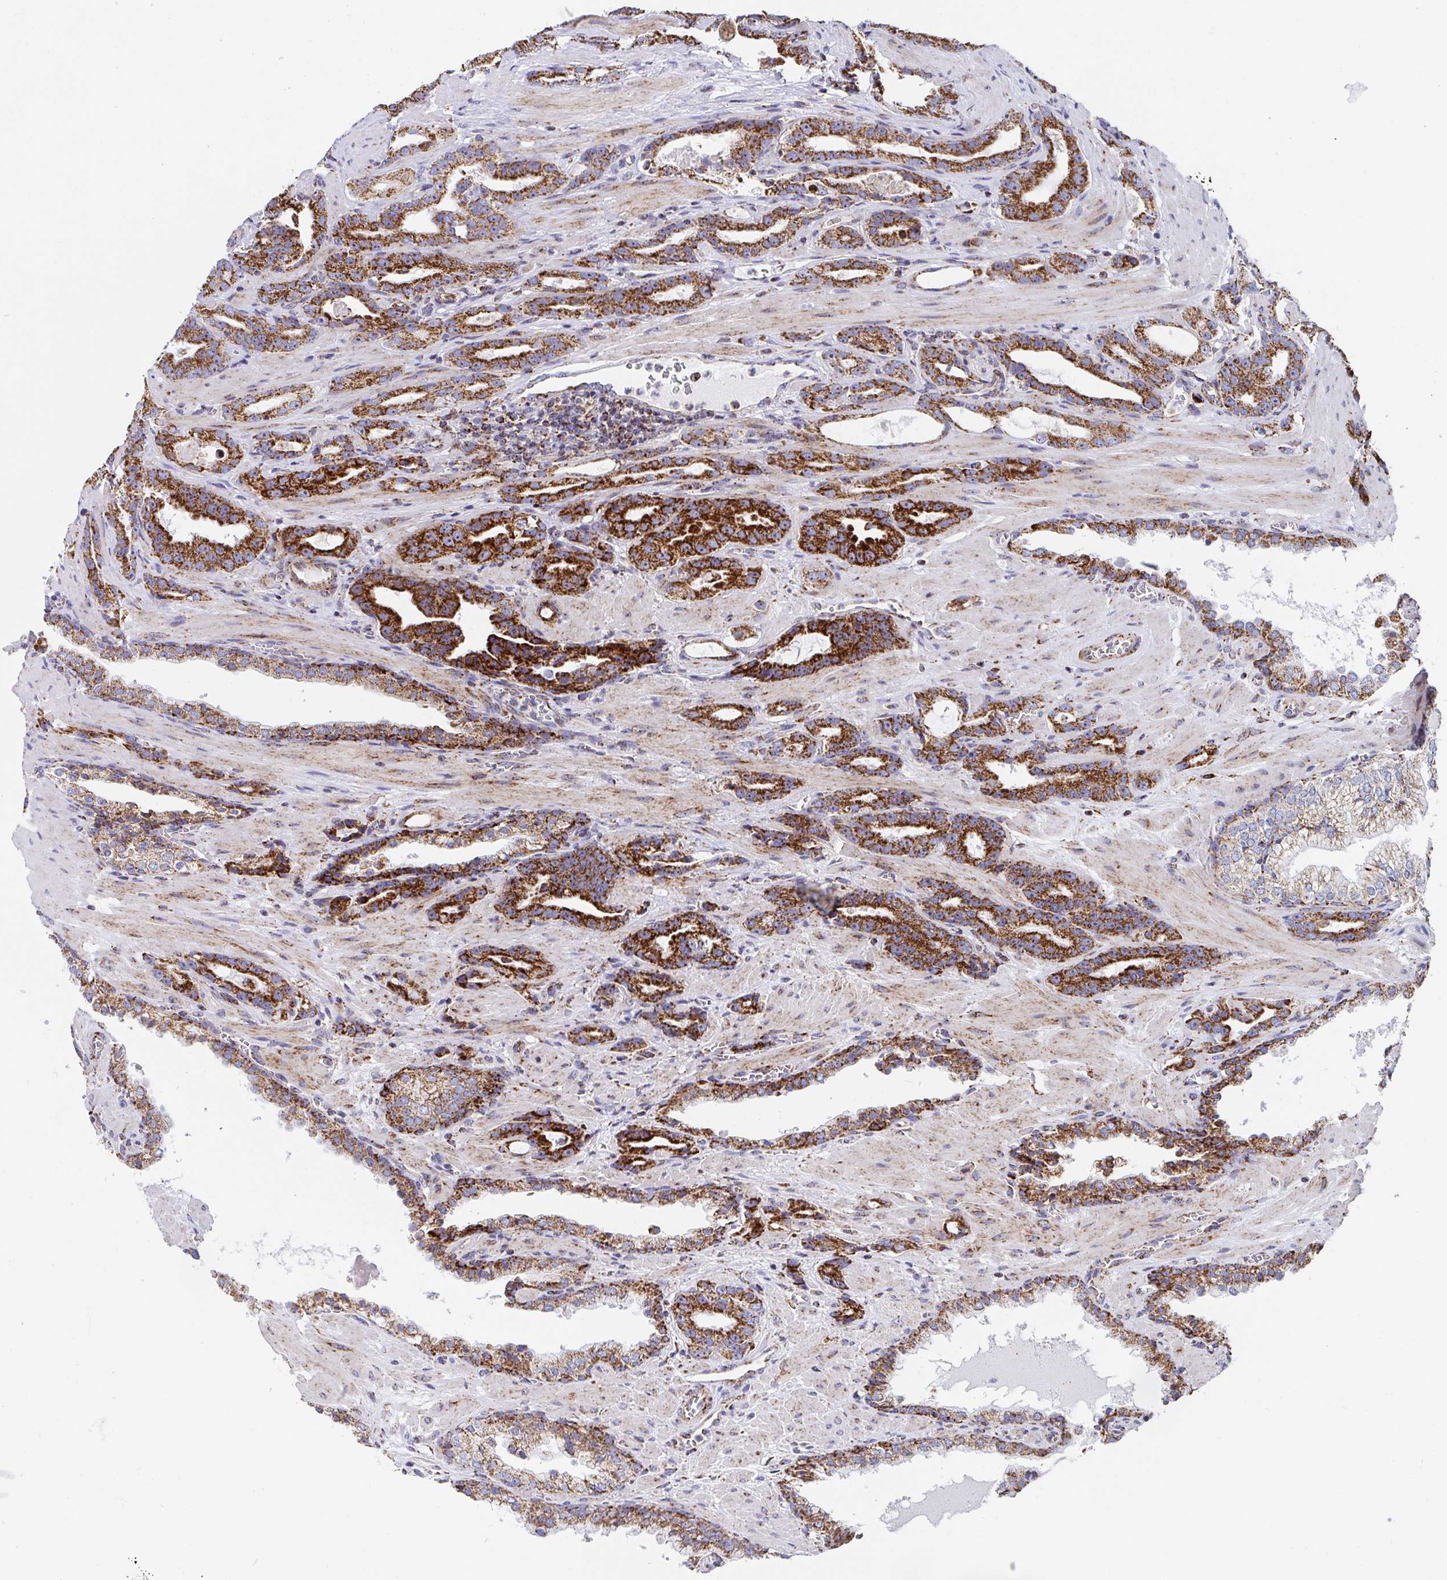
{"staining": {"intensity": "strong", "quantity": ">75%", "location": "cytoplasmic/membranous"}, "tissue": "prostate cancer", "cell_type": "Tumor cells", "image_type": "cancer", "snomed": [{"axis": "morphology", "description": "Adenocarcinoma, High grade"}, {"axis": "topography", "description": "Prostate"}], "caption": "This is an image of immunohistochemistry (IHC) staining of prostate cancer, which shows strong staining in the cytoplasmic/membranous of tumor cells.", "gene": "ATP5MJ", "patient": {"sex": "male", "age": 65}}